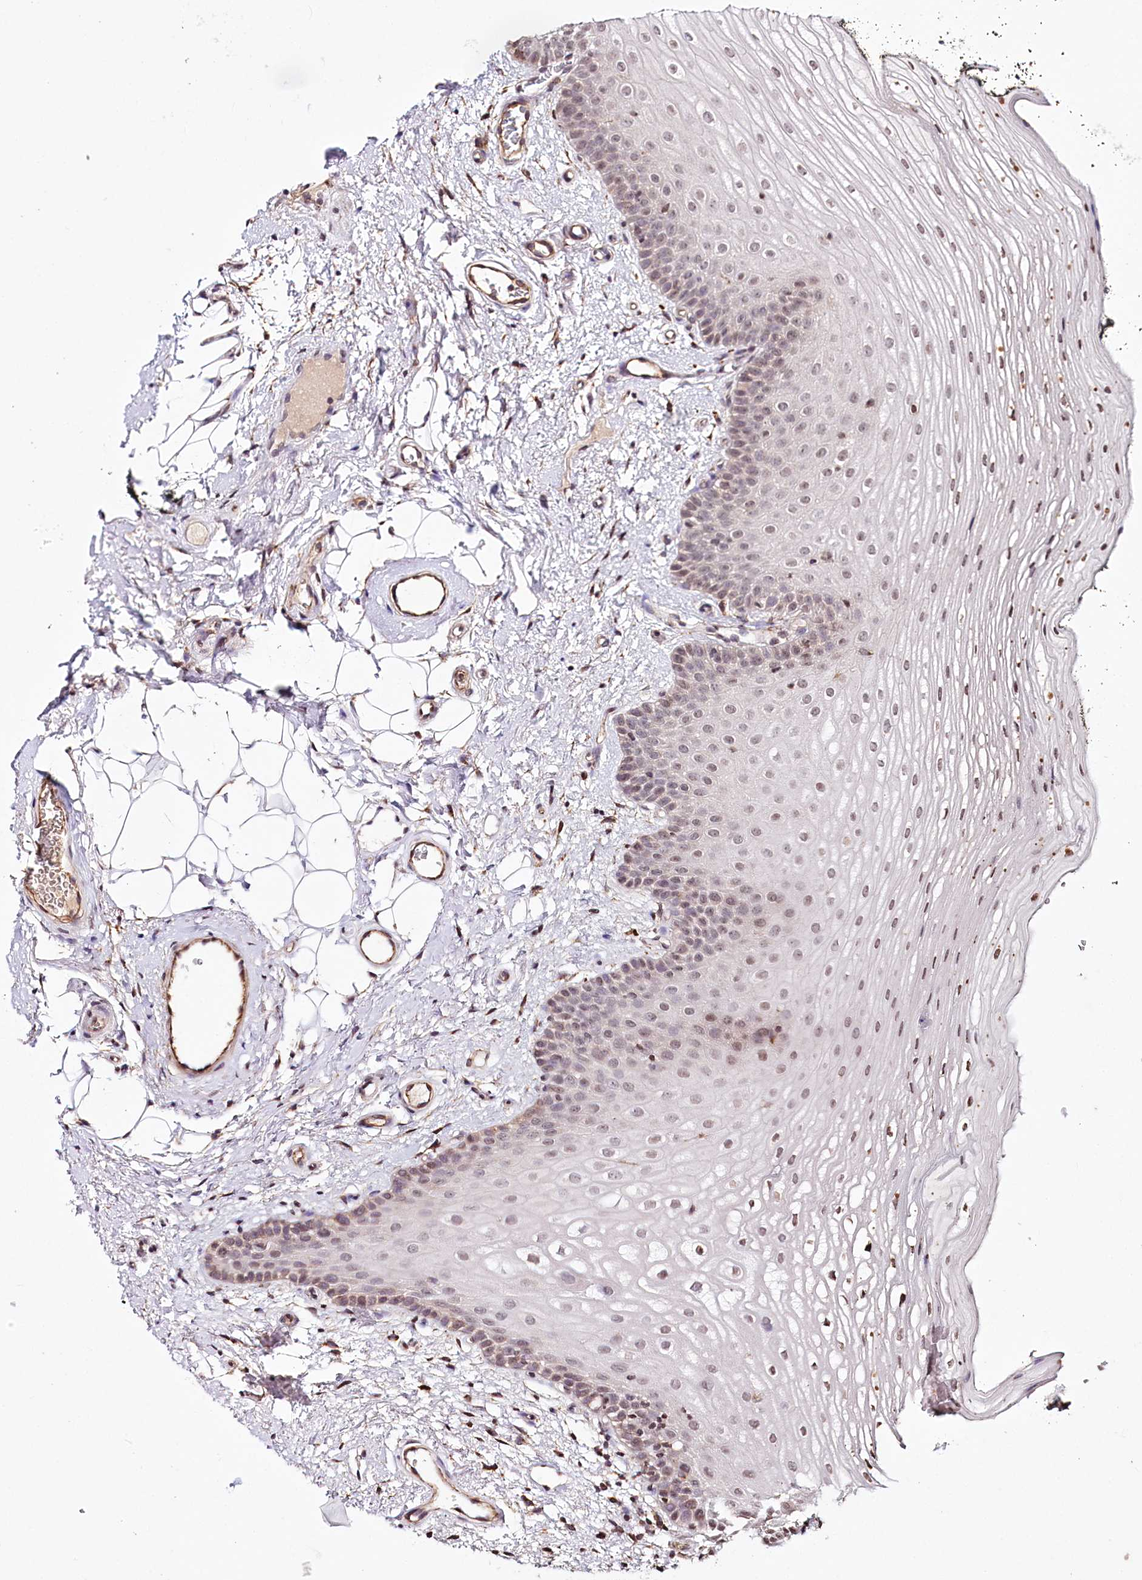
{"staining": {"intensity": "moderate", "quantity": "25%-75%", "location": "nuclear"}, "tissue": "oral mucosa", "cell_type": "Squamous epithelial cells", "image_type": "normal", "snomed": [{"axis": "morphology", "description": "No evidence of malignacy"}, {"axis": "topography", "description": "Oral tissue"}, {"axis": "topography", "description": "Head-Neck"}], "caption": "There is medium levels of moderate nuclear positivity in squamous epithelial cells of normal oral mucosa, as demonstrated by immunohistochemical staining (brown color).", "gene": "HOXC8", "patient": {"sex": "male", "age": 68}}